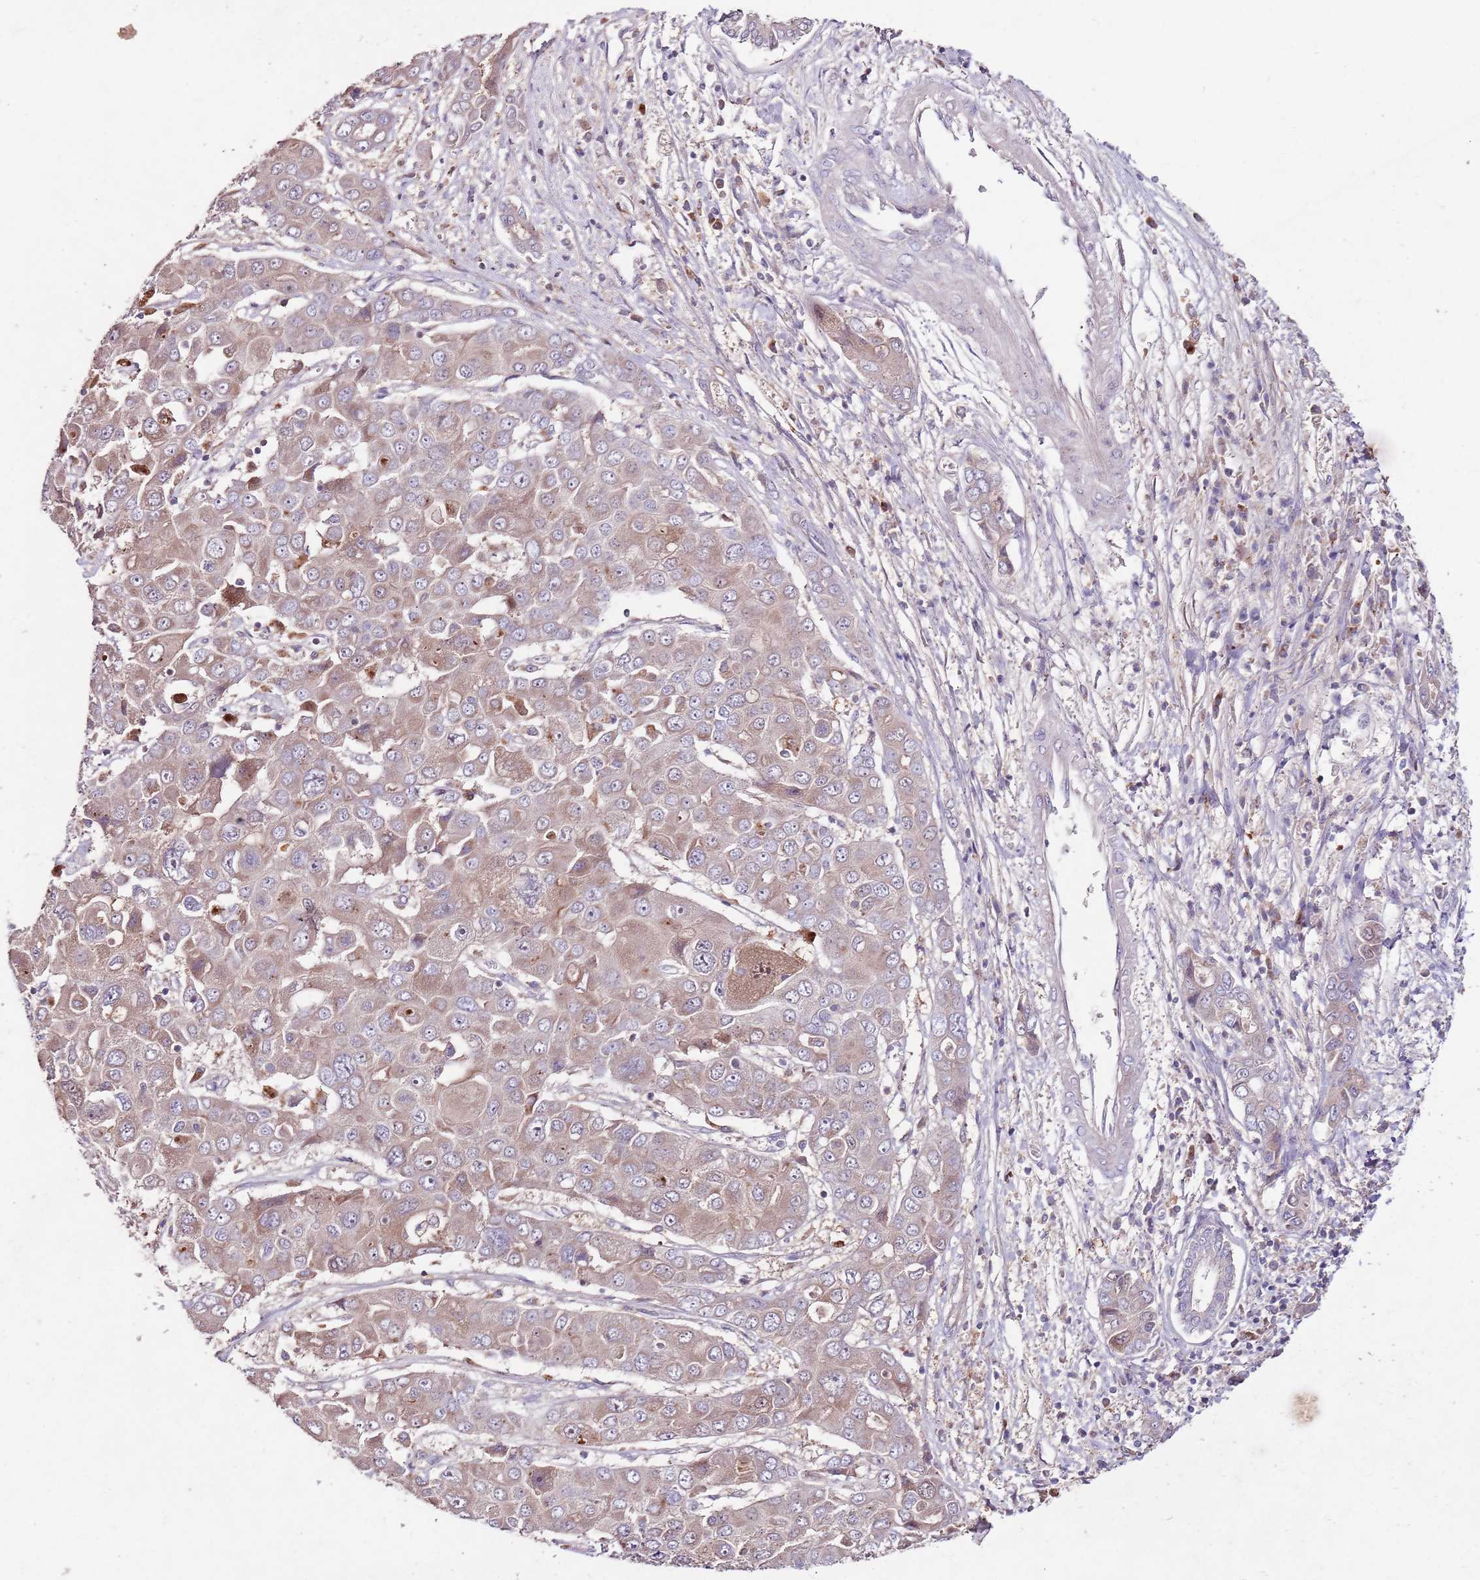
{"staining": {"intensity": "weak", "quantity": ">75%", "location": "cytoplasmic/membranous"}, "tissue": "liver cancer", "cell_type": "Tumor cells", "image_type": "cancer", "snomed": [{"axis": "morphology", "description": "Cholangiocarcinoma"}, {"axis": "topography", "description": "Liver"}], "caption": "Weak cytoplasmic/membranous staining is seen in about >75% of tumor cells in liver cholangiocarcinoma. The protein of interest is shown in brown color, while the nuclei are stained blue.", "gene": "NRDE2", "patient": {"sex": "male", "age": 67}}